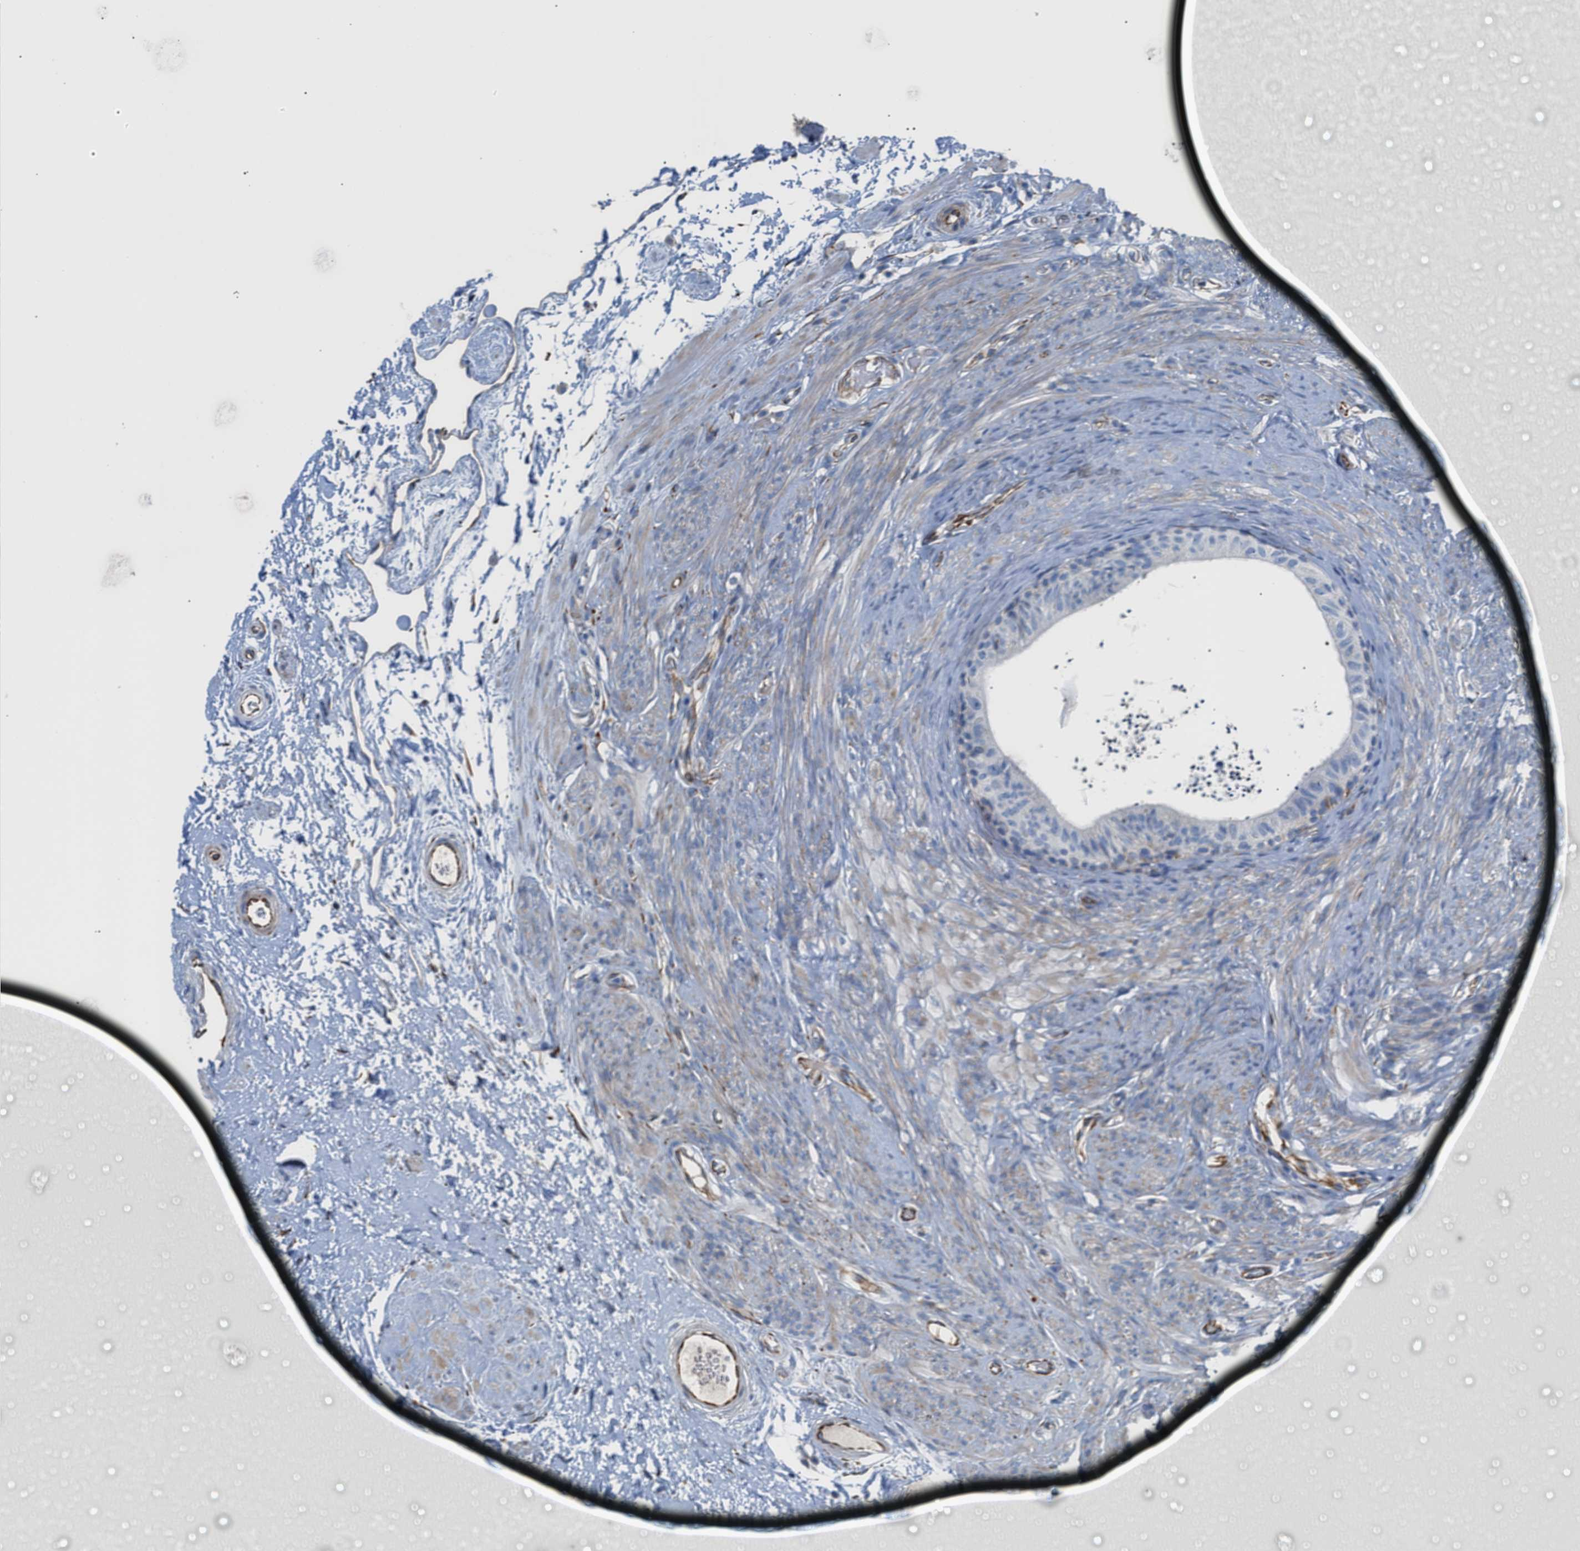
{"staining": {"intensity": "negative", "quantity": "none", "location": "none"}, "tissue": "epididymis", "cell_type": "Glandular cells", "image_type": "normal", "snomed": [{"axis": "morphology", "description": "Normal tissue, NOS"}, {"axis": "topography", "description": "Epididymis"}], "caption": "Protein analysis of unremarkable epididymis shows no significant positivity in glandular cells. (Stains: DAB IHC with hematoxylin counter stain, Microscopy: brightfield microscopy at high magnification).", "gene": "TFPI", "patient": {"sex": "male", "age": 56}}